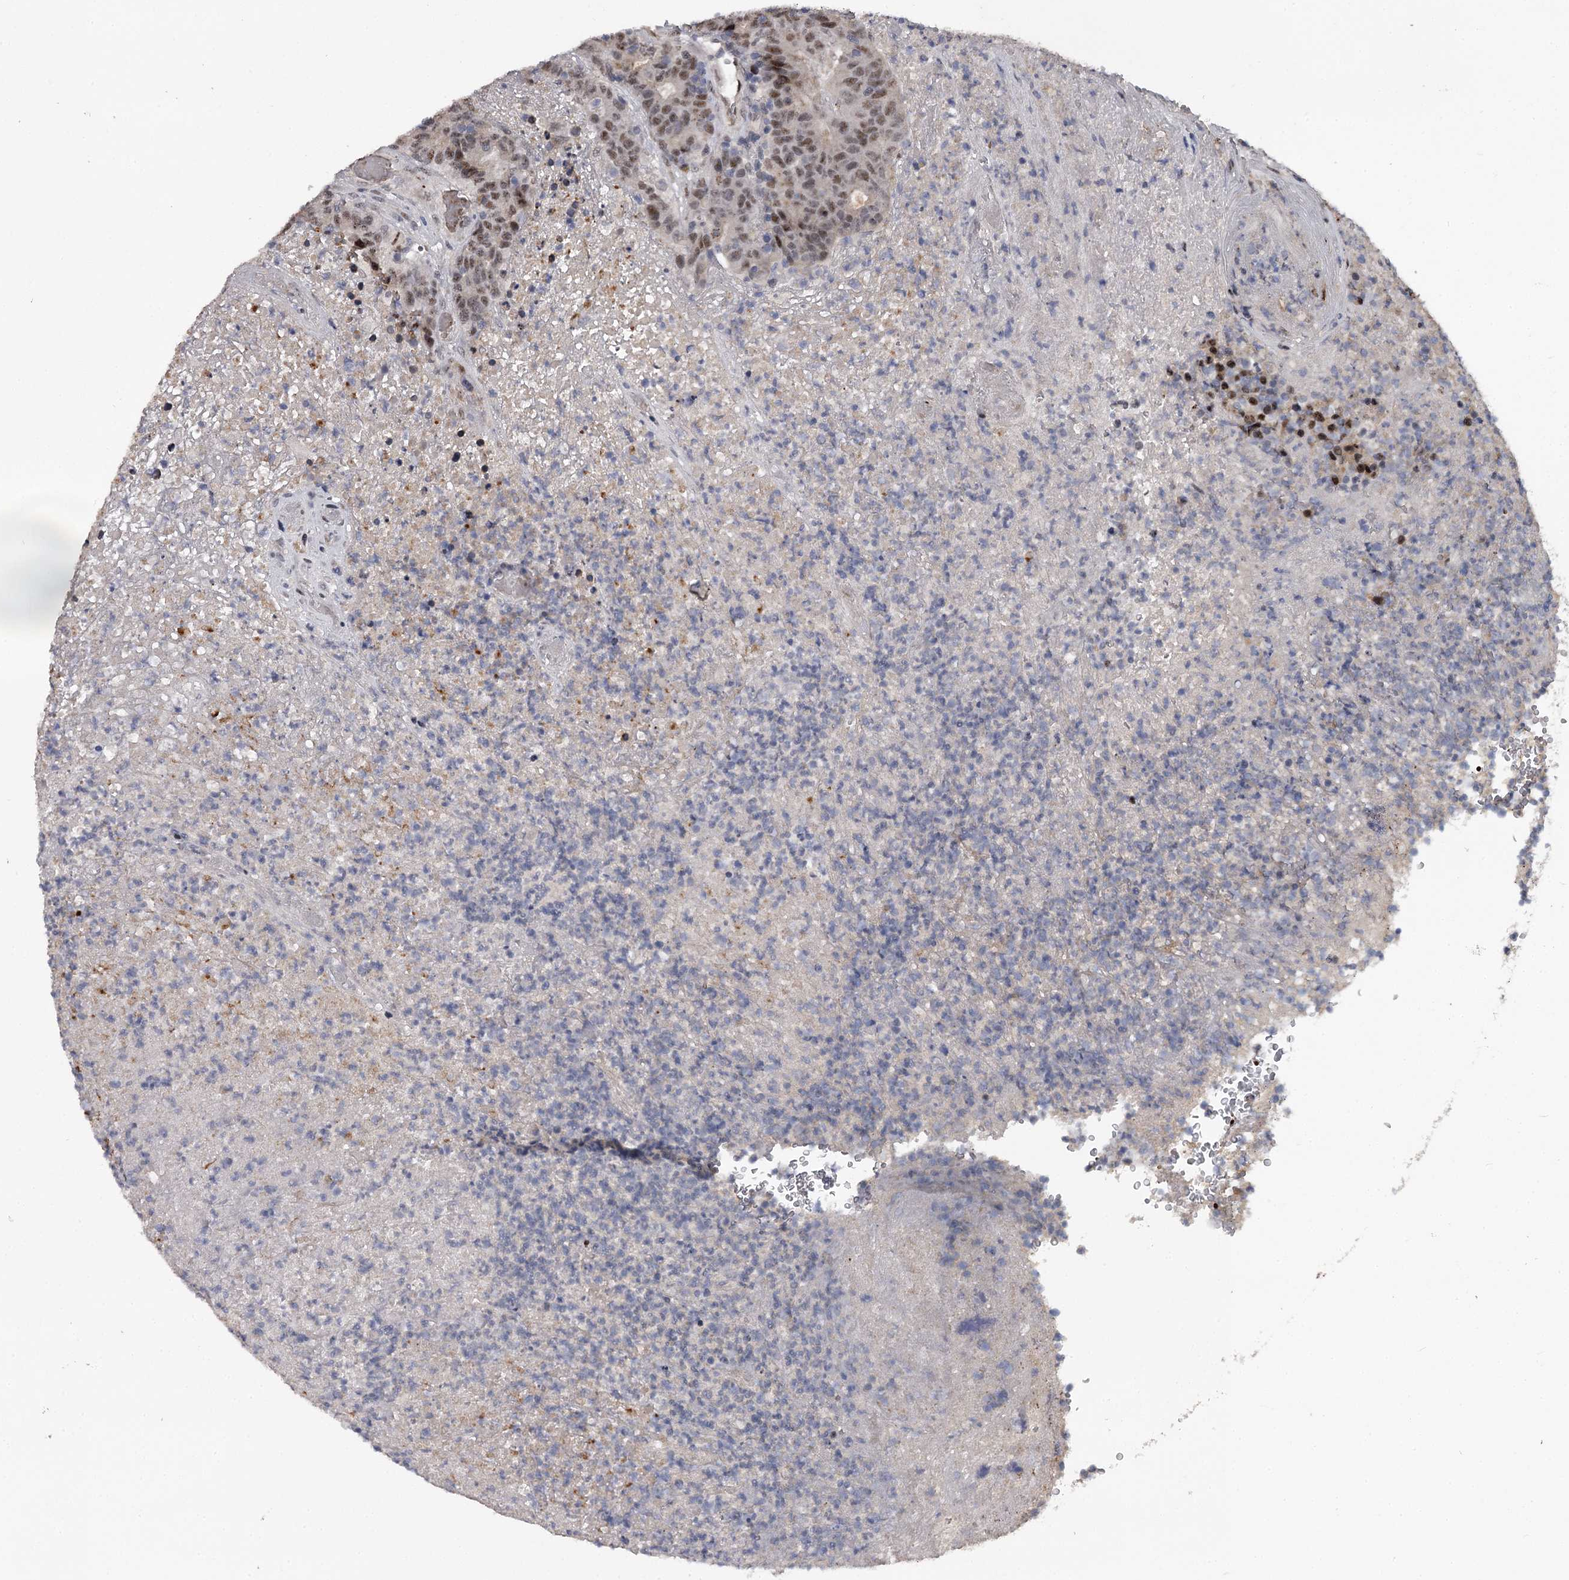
{"staining": {"intensity": "moderate", "quantity": ">75%", "location": "nuclear"}, "tissue": "colorectal cancer", "cell_type": "Tumor cells", "image_type": "cancer", "snomed": [{"axis": "morphology", "description": "Adenocarcinoma, NOS"}, {"axis": "topography", "description": "Colon"}], "caption": "Immunohistochemistry histopathology image of human colorectal cancer (adenocarcinoma) stained for a protein (brown), which displays medium levels of moderate nuclear positivity in approximately >75% of tumor cells.", "gene": "RNF44", "patient": {"sex": "female", "age": 75}}